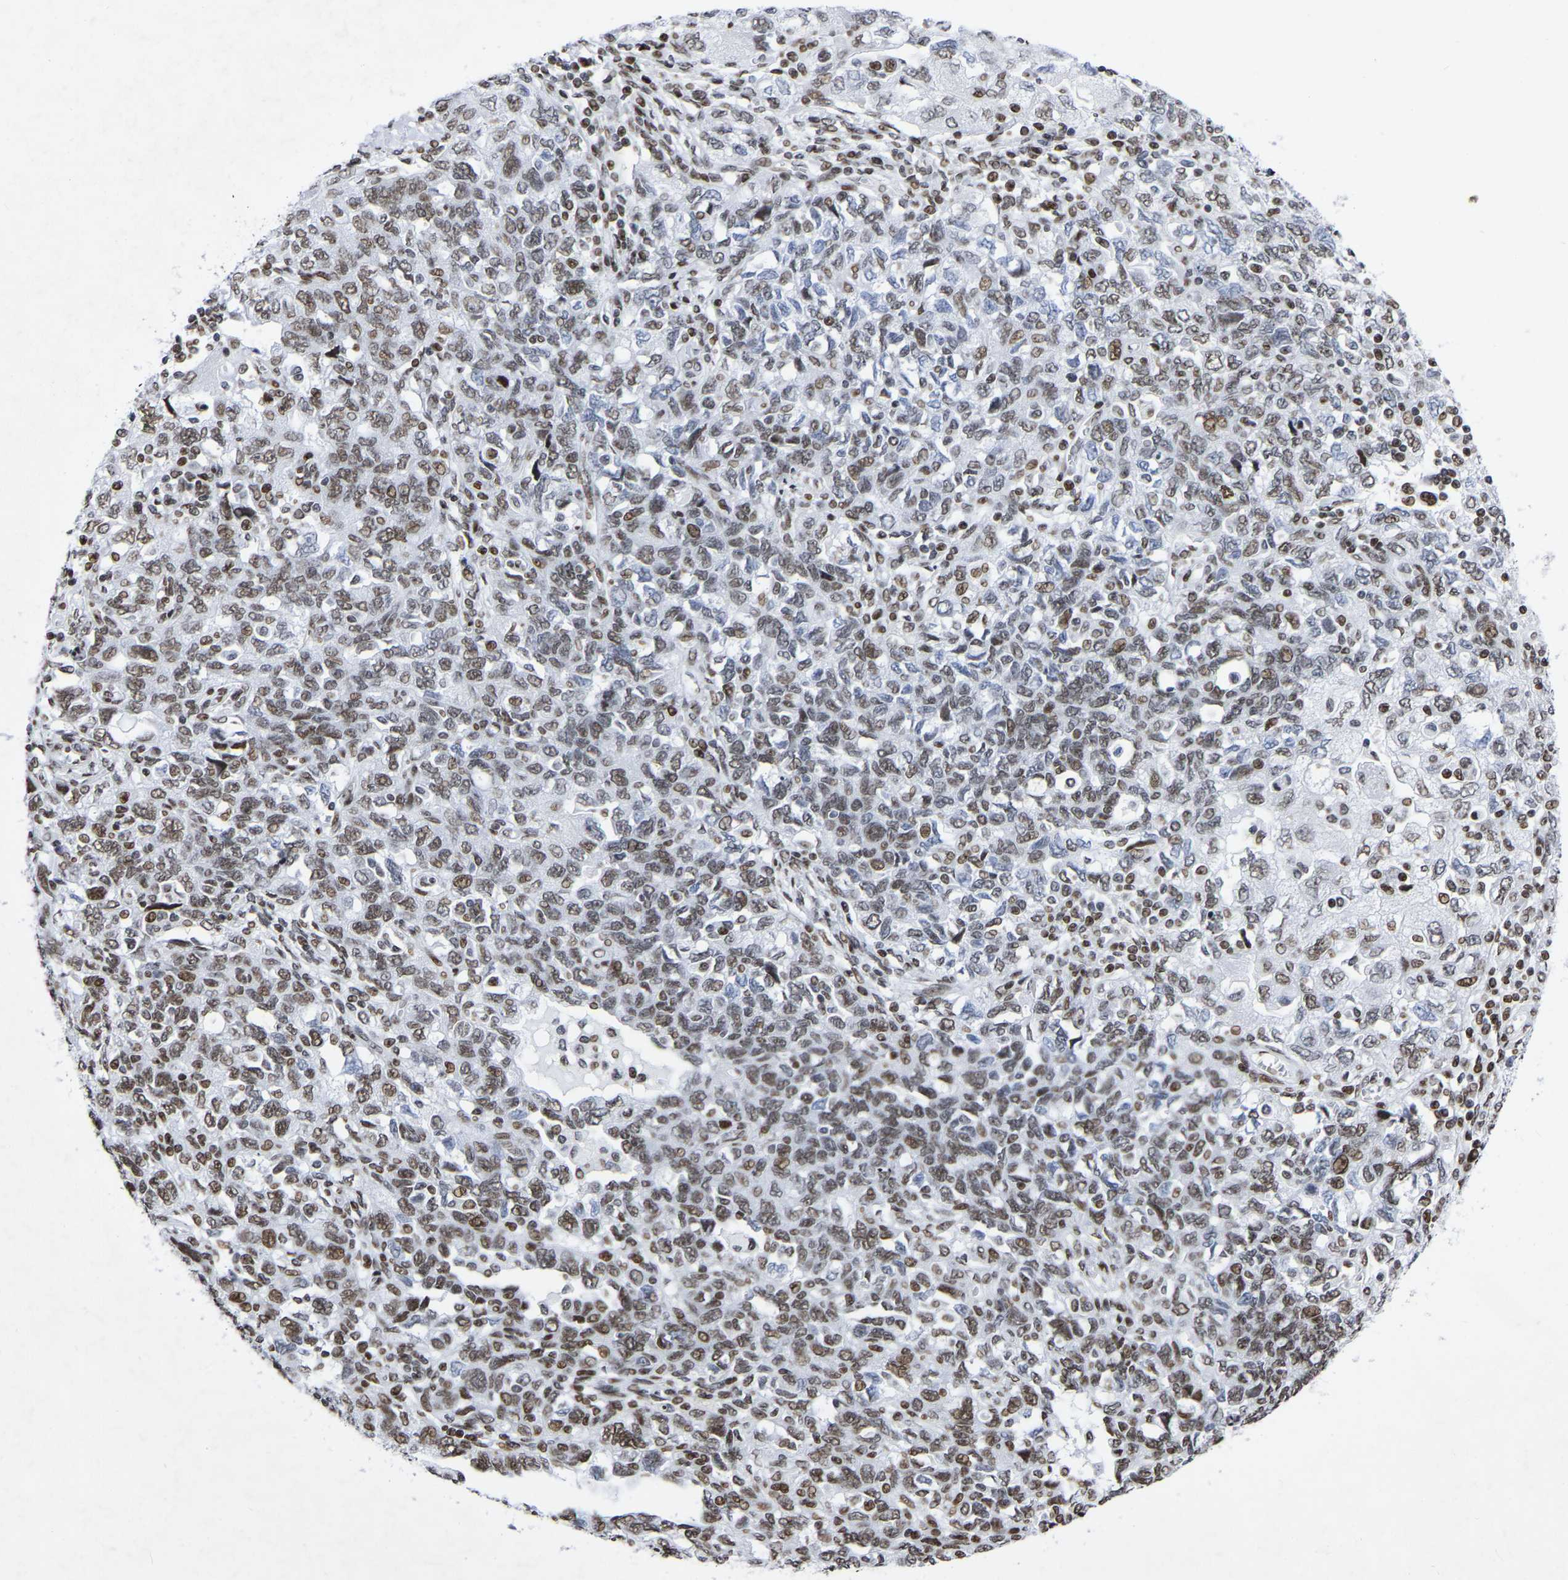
{"staining": {"intensity": "moderate", "quantity": "25%-75%", "location": "nuclear"}, "tissue": "ovarian cancer", "cell_type": "Tumor cells", "image_type": "cancer", "snomed": [{"axis": "morphology", "description": "Carcinoma, NOS"}, {"axis": "morphology", "description": "Cystadenocarcinoma, serous, NOS"}, {"axis": "topography", "description": "Ovary"}], "caption": "Ovarian serous cystadenocarcinoma stained with a brown dye reveals moderate nuclear positive staining in approximately 25%-75% of tumor cells.", "gene": "PRCC", "patient": {"sex": "female", "age": 69}}